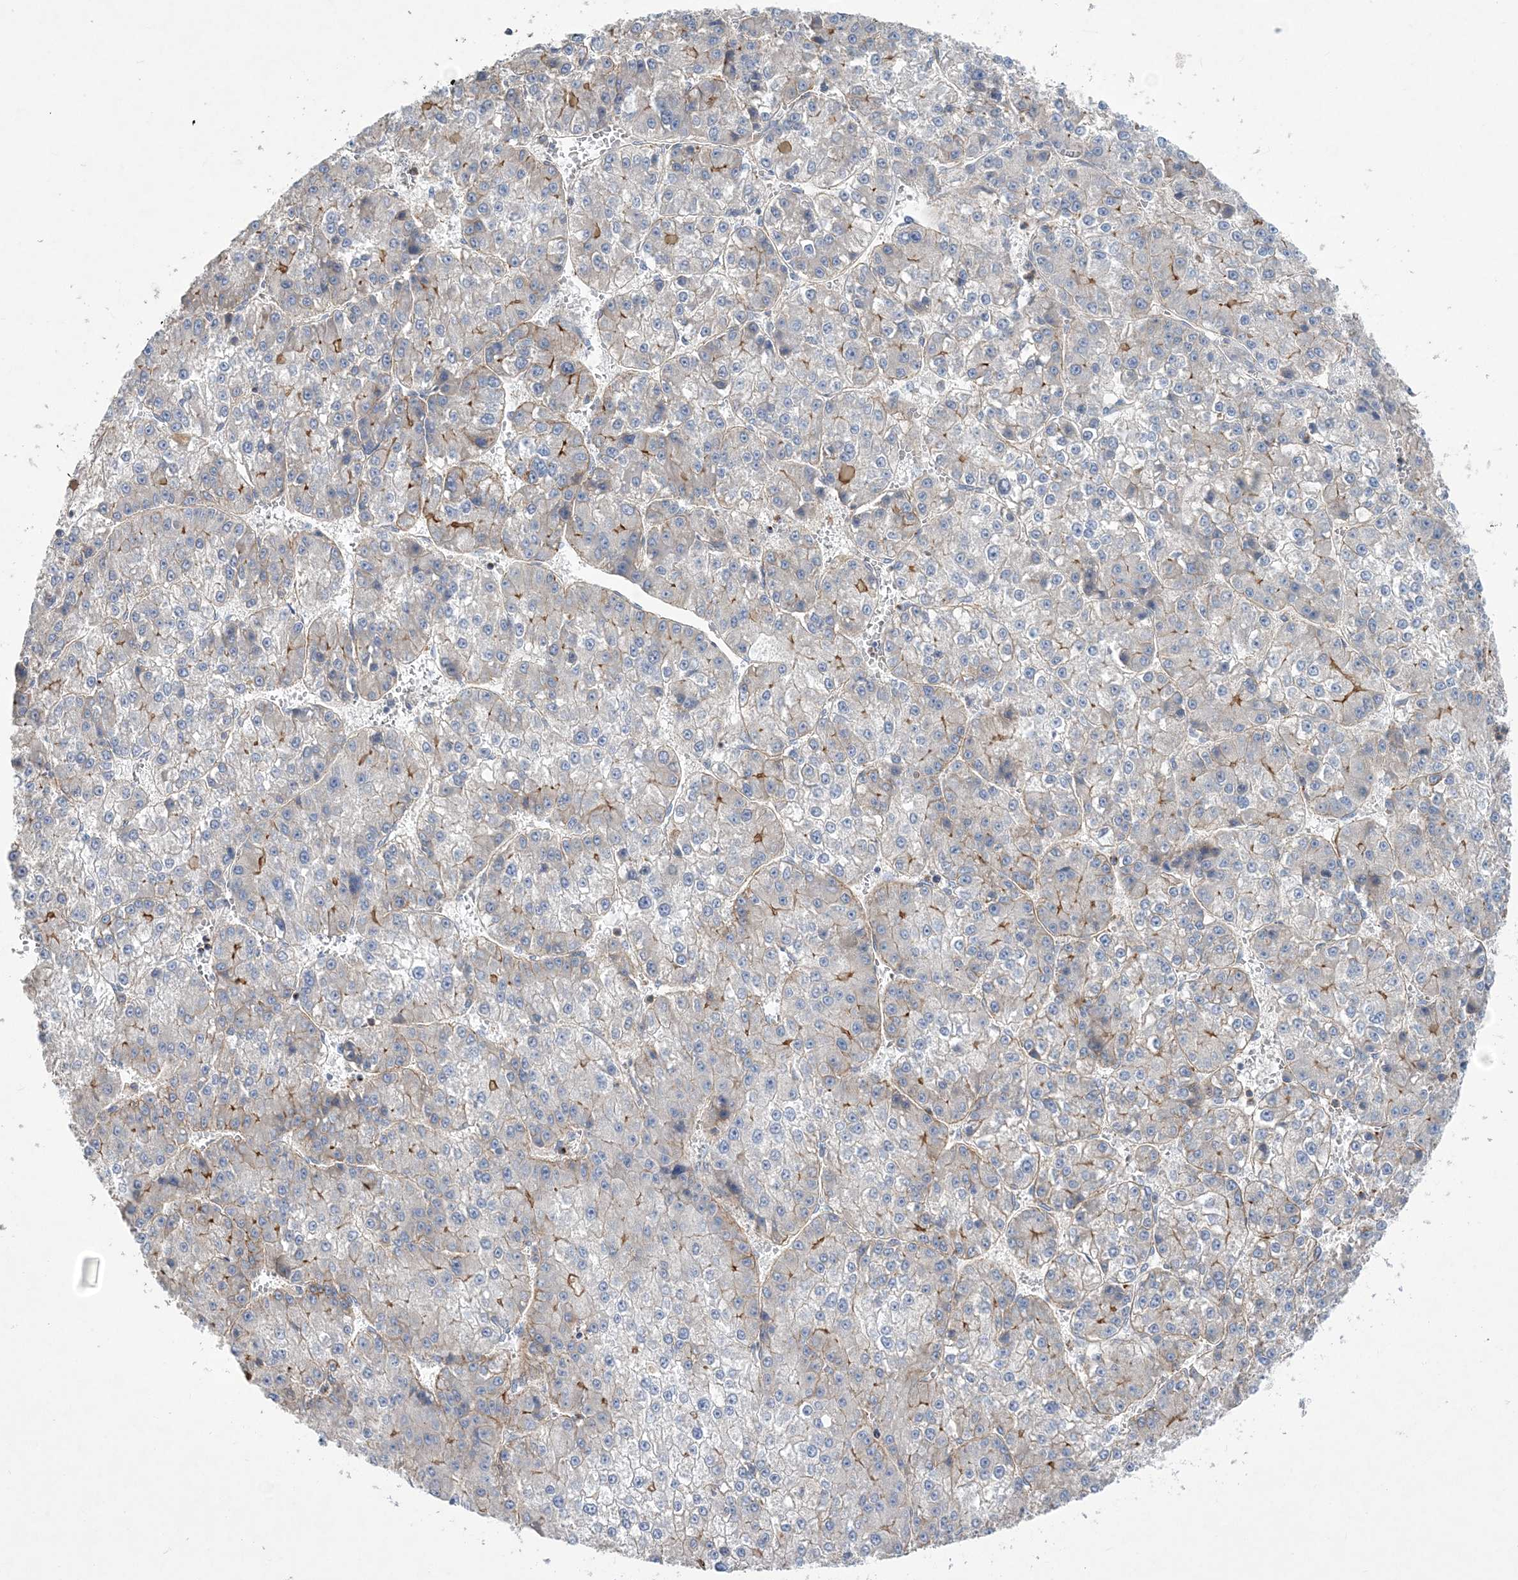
{"staining": {"intensity": "moderate", "quantity": "<25%", "location": "cytoplasmic/membranous"}, "tissue": "liver cancer", "cell_type": "Tumor cells", "image_type": "cancer", "snomed": [{"axis": "morphology", "description": "Carcinoma, Hepatocellular, NOS"}, {"axis": "topography", "description": "Liver"}], "caption": "Tumor cells reveal low levels of moderate cytoplasmic/membranous expression in approximately <25% of cells in hepatocellular carcinoma (liver). (DAB (3,3'-diaminobenzidine) IHC, brown staining for protein, blue staining for nuclei).", "gene": "PIGC", "patient": {"sex": "female", "age": 73}}